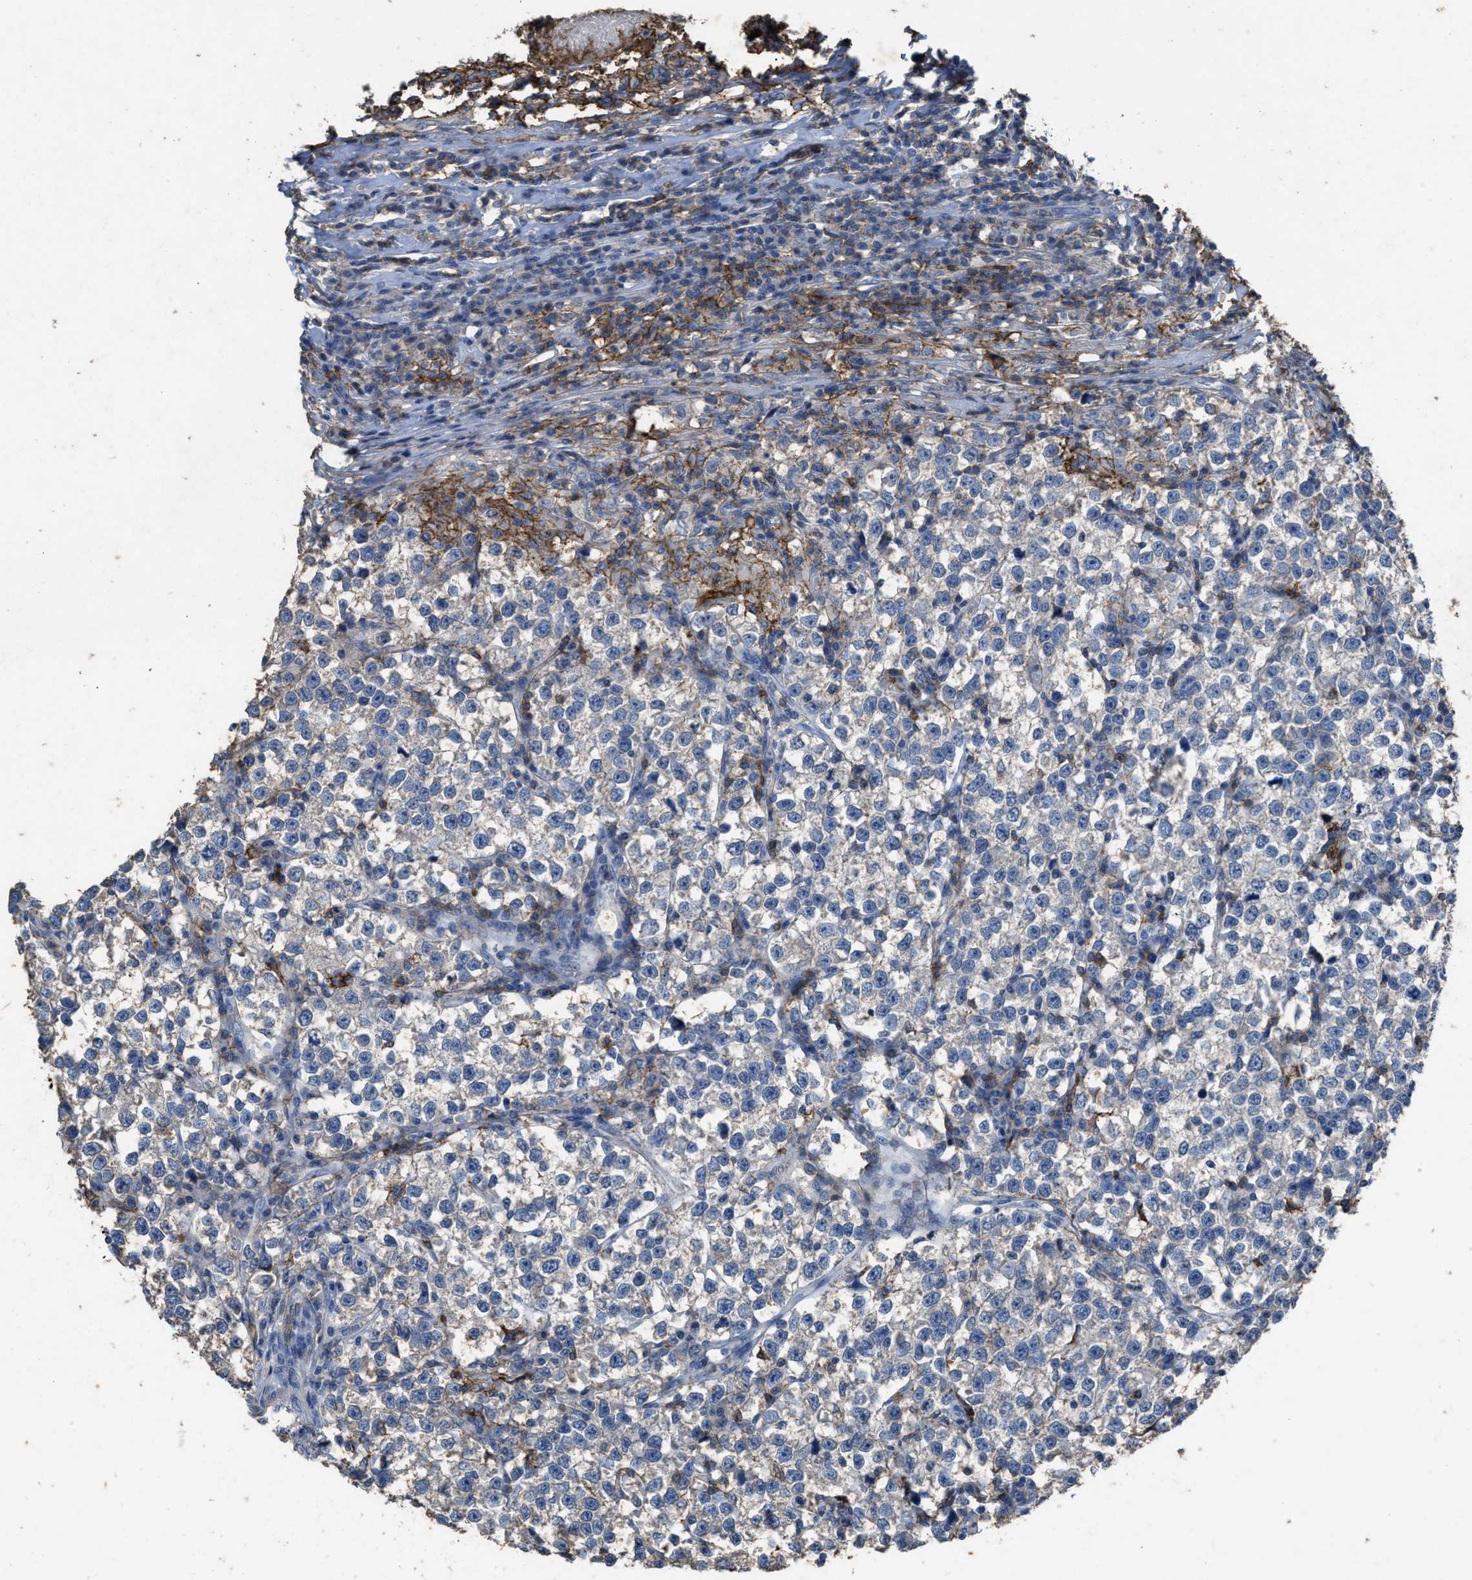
{"staining": {"intensity": "negative", "quantity": "none", "location": "none"}, "tissue": "testis cancer", "cell_type": "Tumor cells", "image_type": "cancer", "snomed": [{"axis": "morphology", "description": "Normal tissue, NOS"}, {"axis": "morphology", "description": "Seminoma, NOS"}, {"axis": "topography", "description": "Testis"}], "caption": "Immunohistochemistry (IHC) micrograph of neoplastic tissue: human seminoma (testis) stained with DAB (3,3'-diaminobenzidine) demonstrates no significant protein expression in tumor cells.", "gene": "OR51E1", "patient": {"sex": "male", "age": 43}}